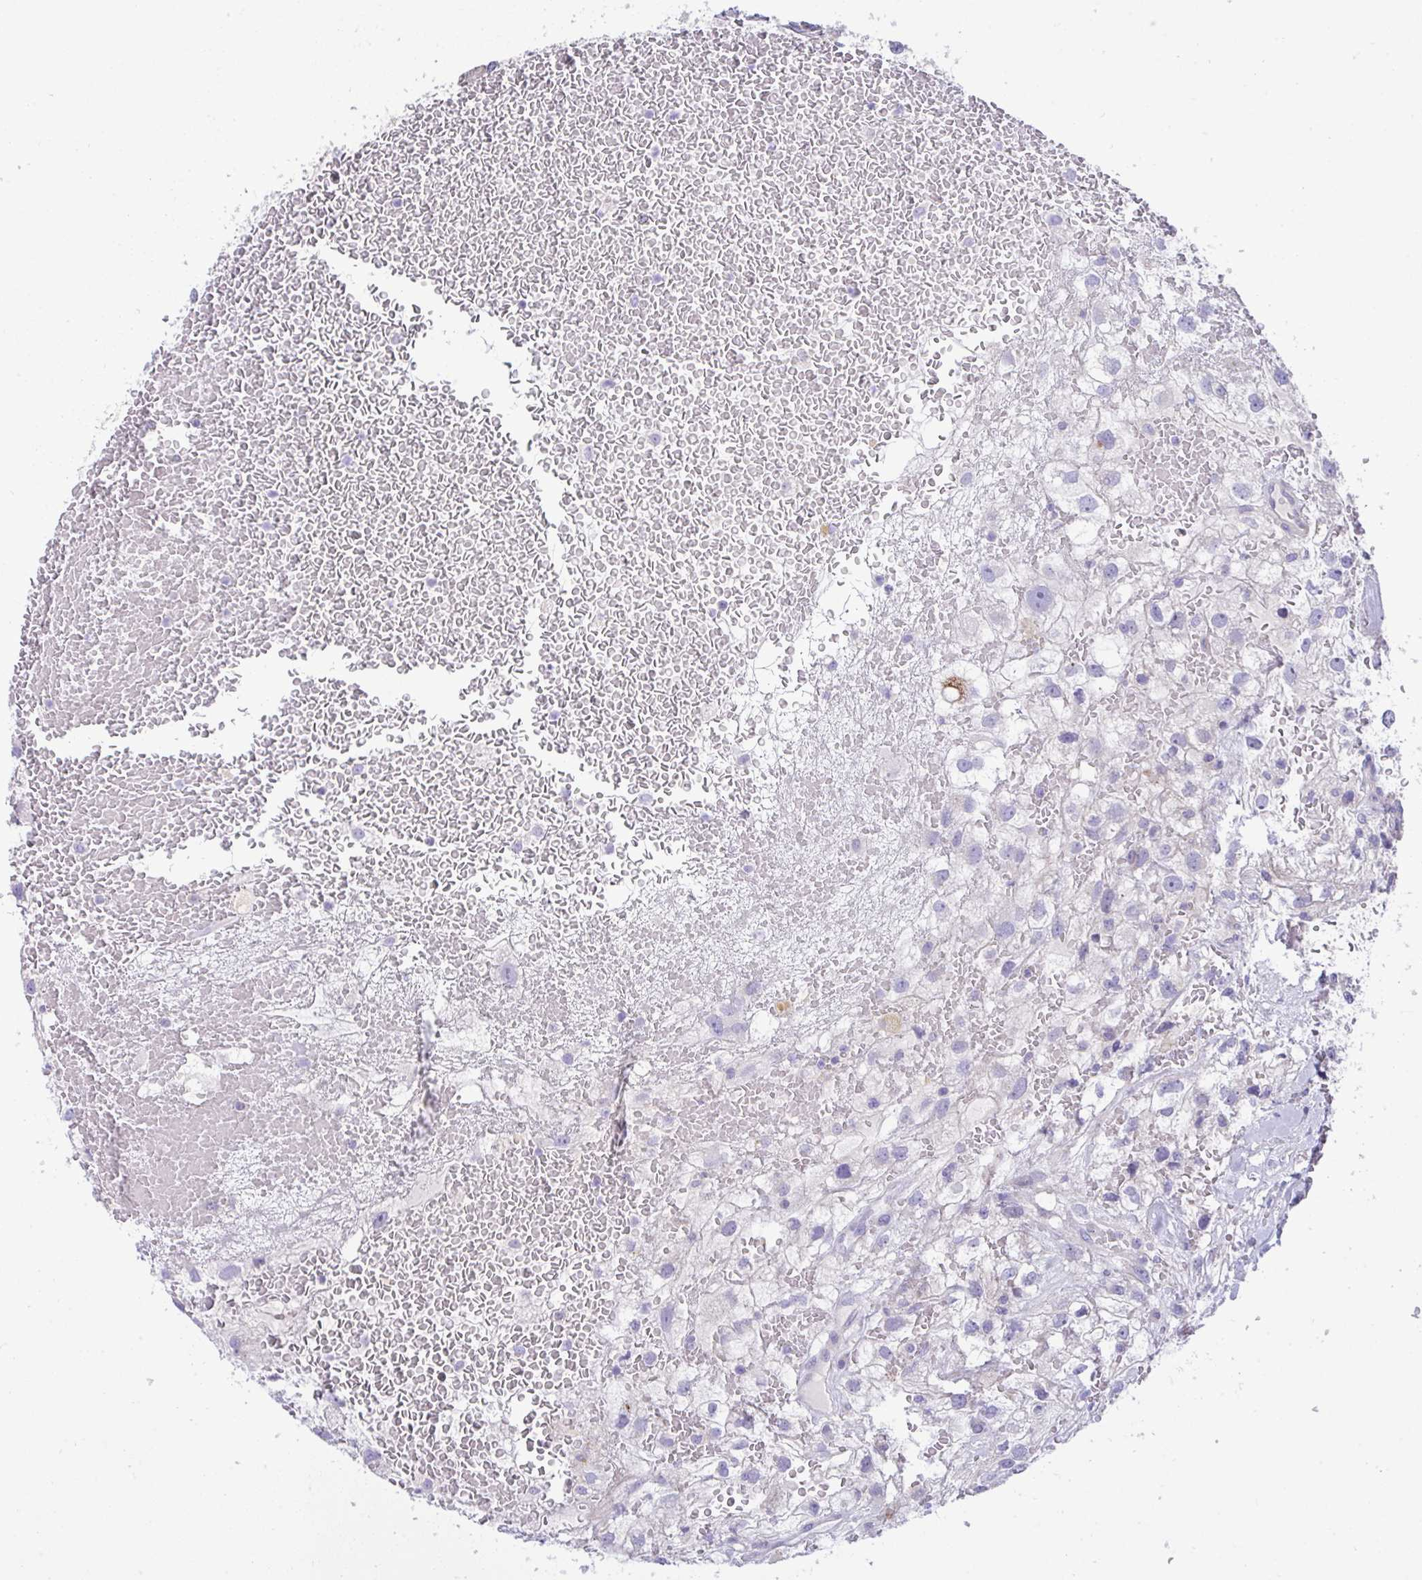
{"staining": {"intensity": "negative", "quantity": "none", "location": "none"}, "tissue": "renal cancer", "cell_type": "Tumor cells", "image_type": "cancer", "snomed": [{"axis": "morphology", "description": "Adenocarcinoma, NOS"}, {"axis": "topography", "description": "Kidney"}], "caption": "High power microscopy image of an IHC photomicrograph of renal adenocarcinoma, revealing no significant staining in tumor cells.", "gene": "WDR97", "patient": {"sex": "male", "age": 59}}